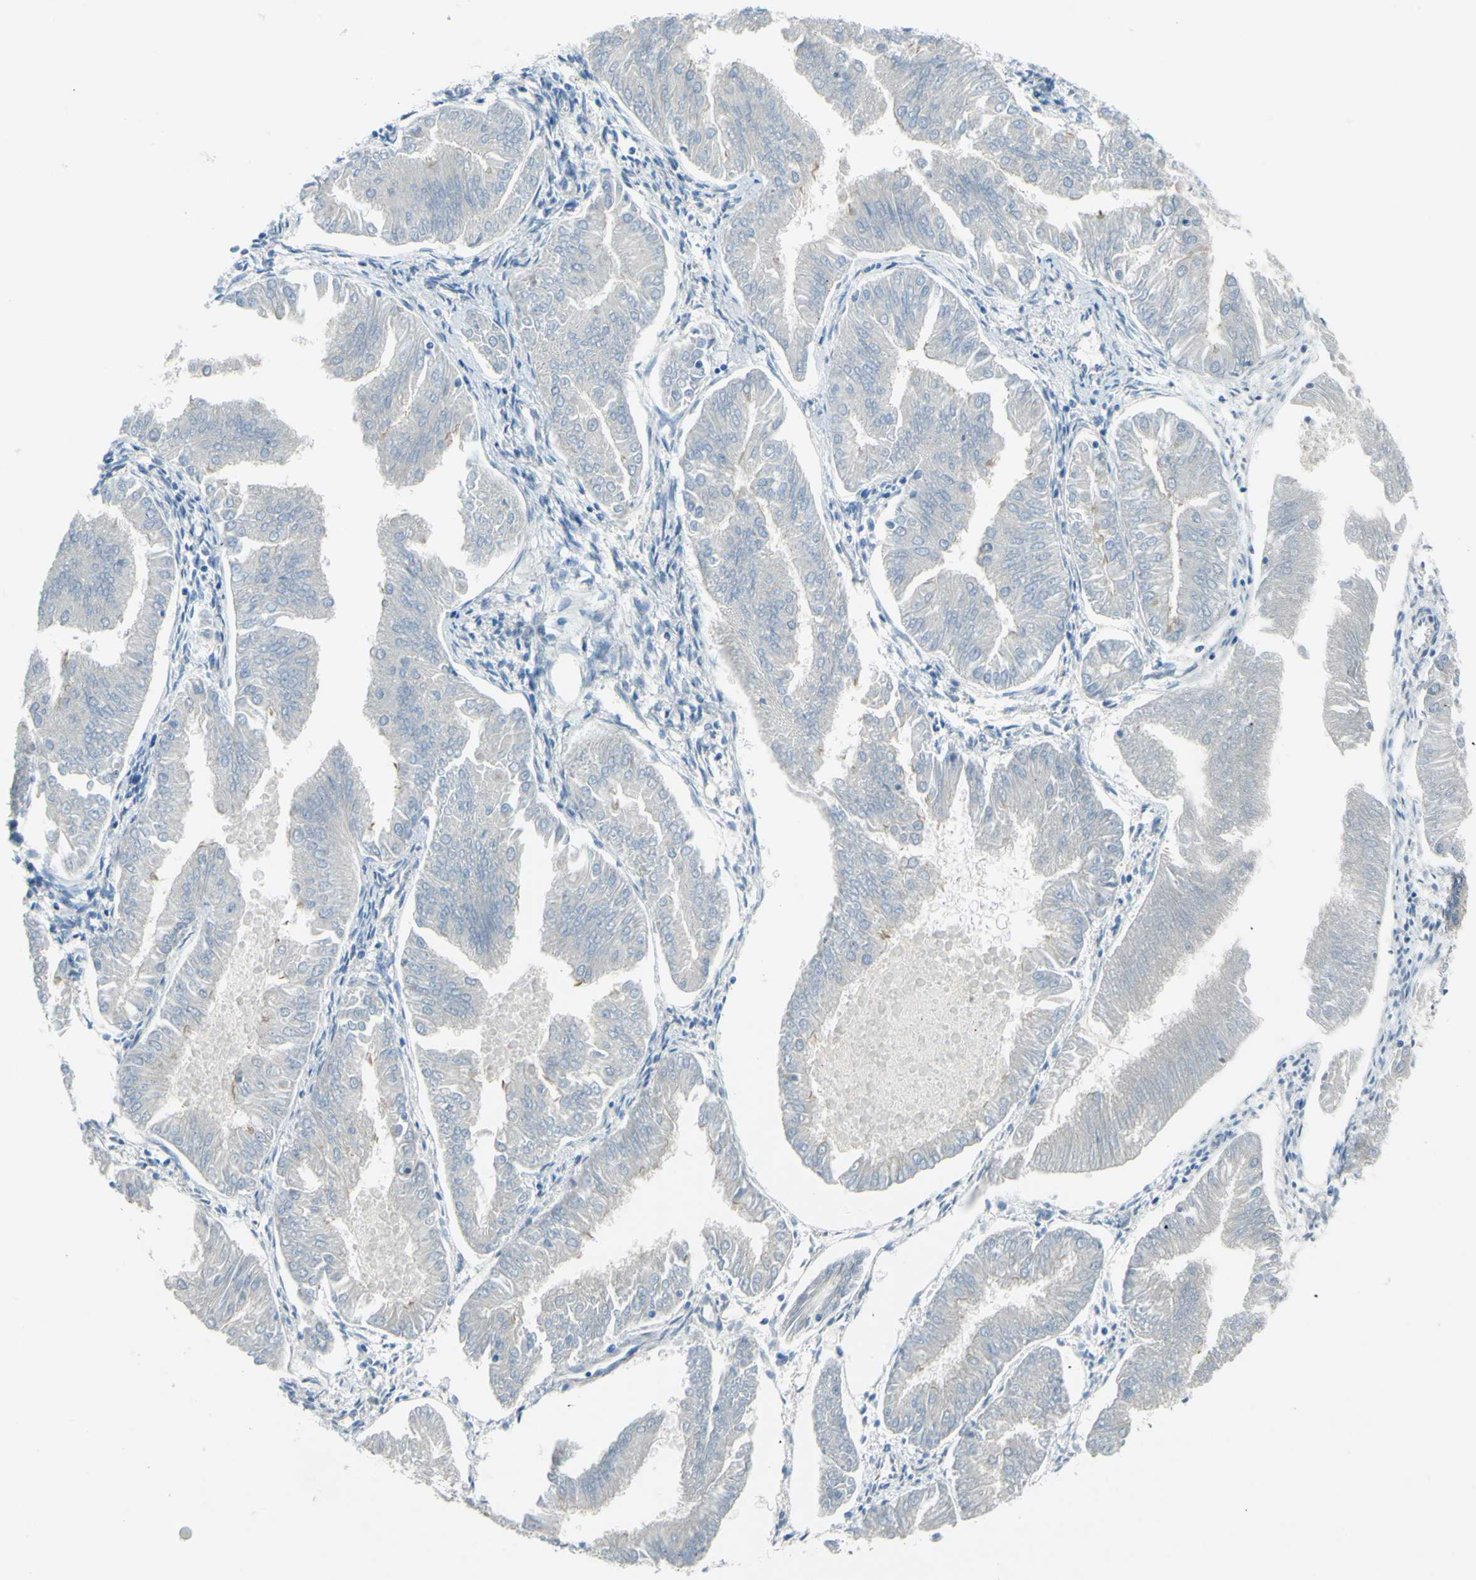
{"staining": {"intensity": "negative", "quantity": "none", "location": "none"}, "tissue": "endometrial cancer", "cell_type": "Tumor cells", "image_type": "cancer", "snomed": [{"axis": "morphology", "description": "Adenocarcinoma, NOS"}, {"axis": "topography", "description": "Endometrium"}], "caption": "The micrograph exhibits no staining of tumor cells in endometrial cancer (adenocarcinoma).", "gene": "ARHGAP1", "patient": {"sex": "female", "age": 53}}